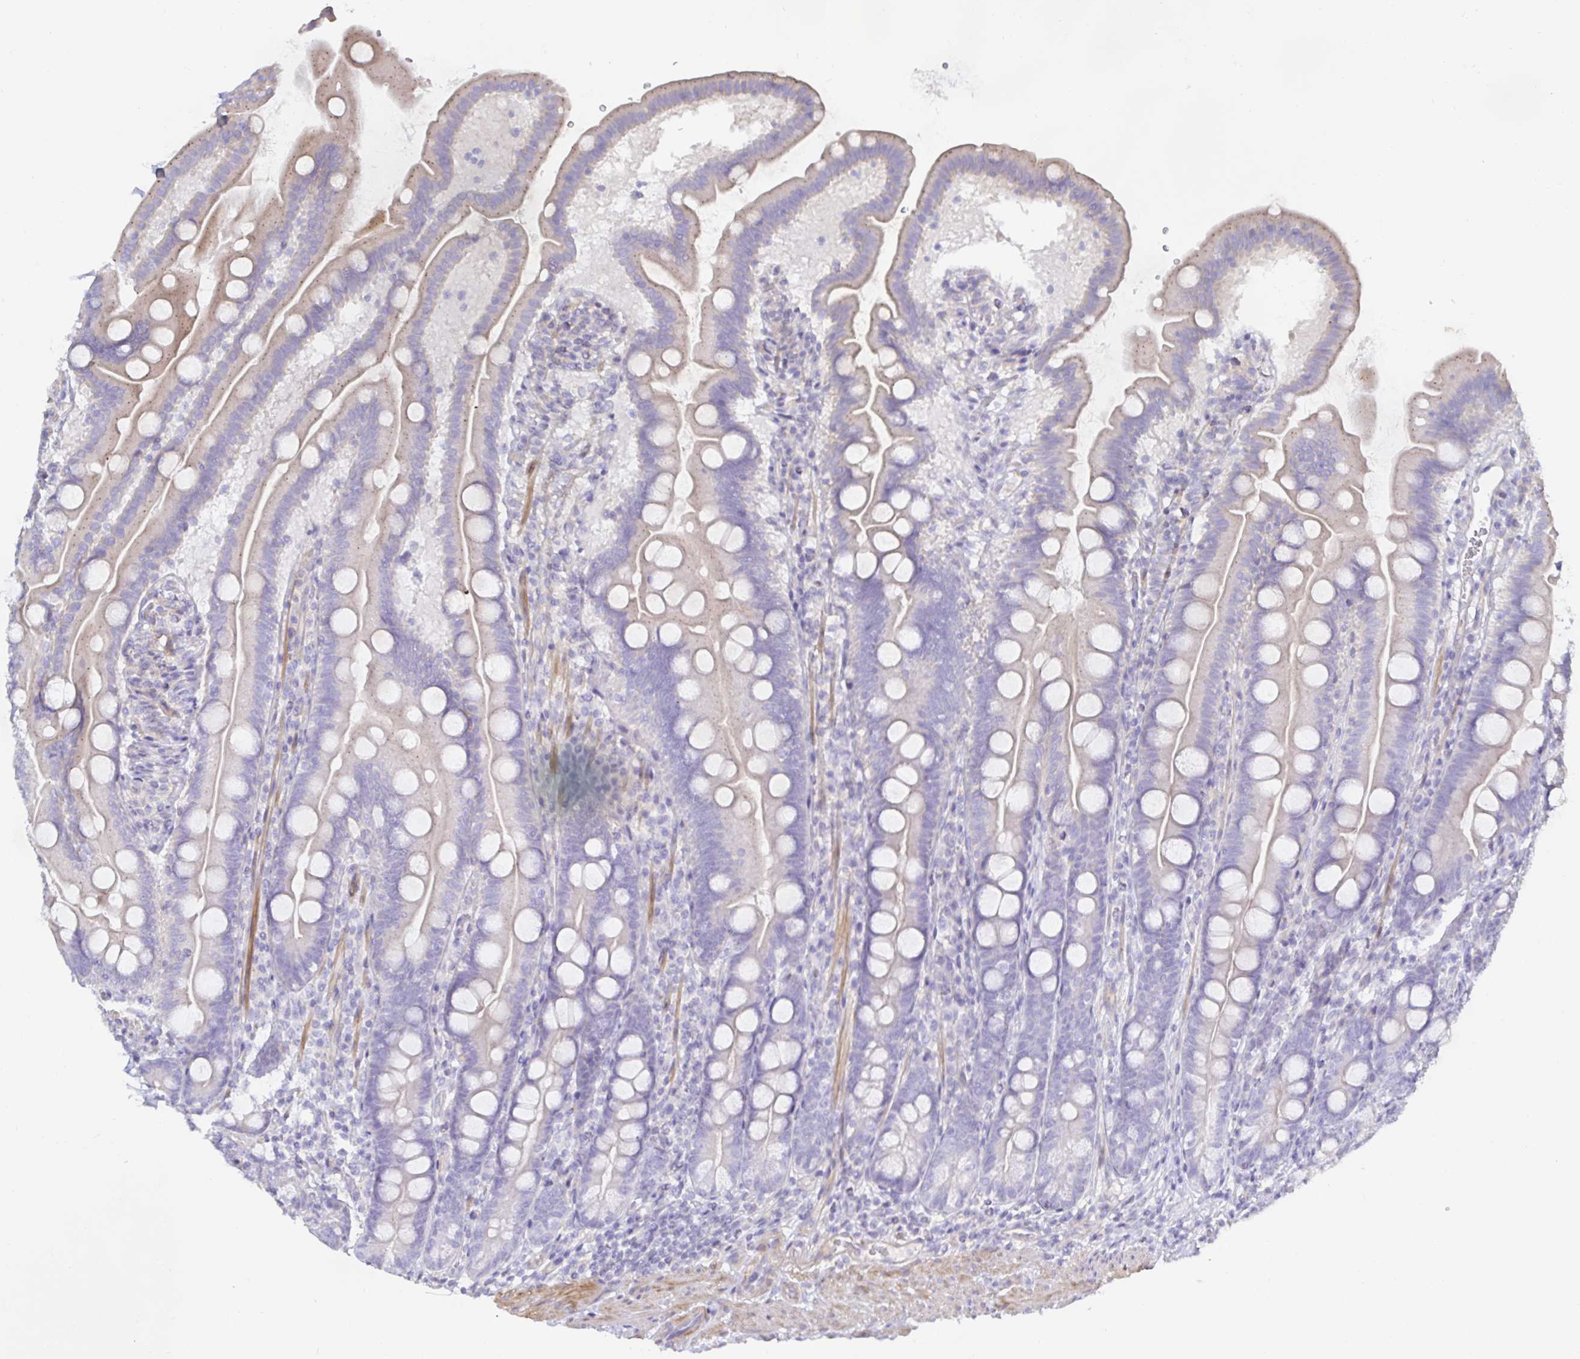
{"staining": {"intensity": "weak", "quantity": "<25%", "location": "cytoplasmic/membranous"}, "tissue": "duodenum", "cell_type": "Glandular cells", "image_type": "normal", "snomed": [{"axis": "morphology", "description": "Normal tissue, NOS"}, {"axis": "topography", "description": "Duodenum"}], "caption": "Duodenum stained for a protein using immunohistochemistry shows no expression glandular cells.", "gene": "METTL22", "patient": {"sex": "female", "age": 67}}